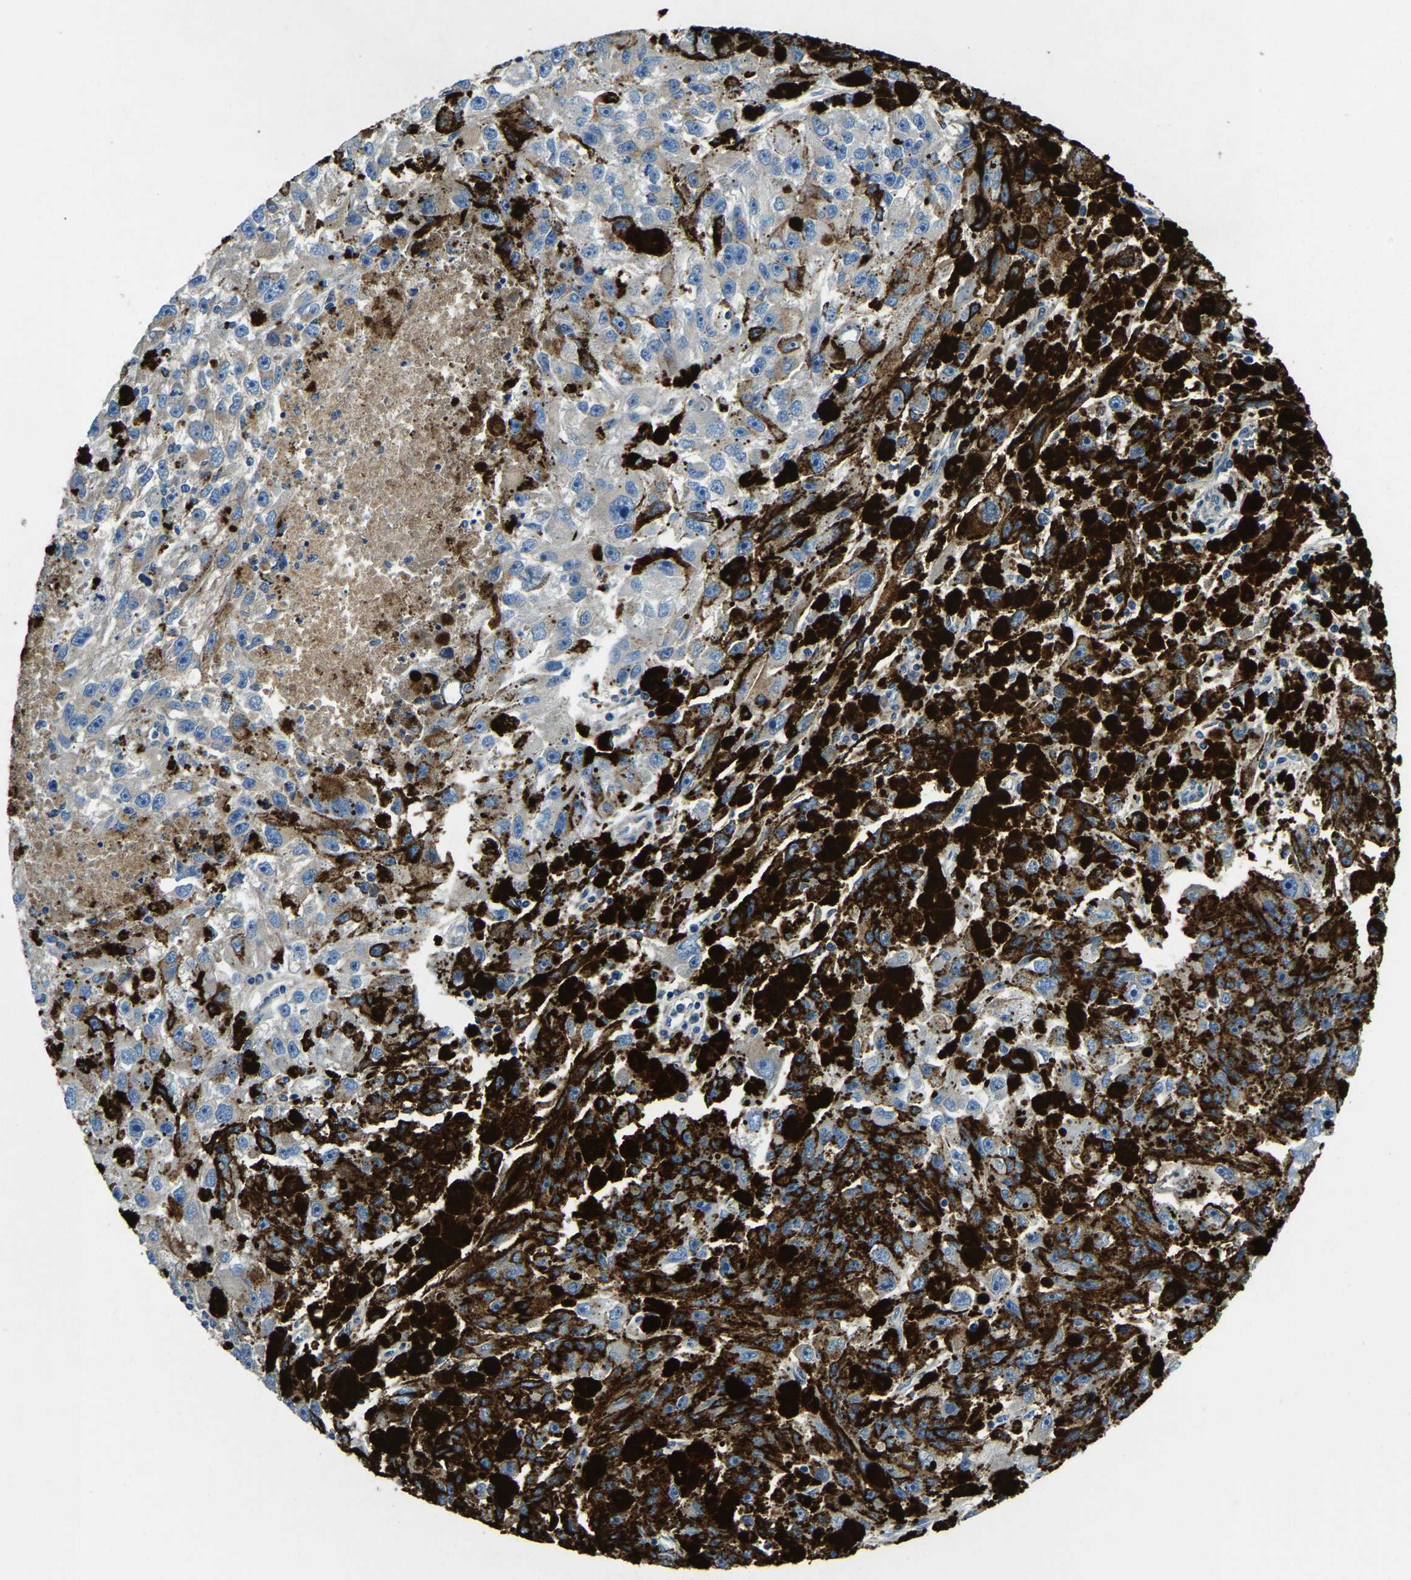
{"staining": {"intensity": "negative", "quantity": "none", "location": "none"}, "tissue": "melanoma", "cell_type": "Tumor cells", "image_type": "cancer", "snomed": [{"axis": "morphology", "description": "Malignant melanoma, NOS"}, {"axis": "topography", "description": "Skin"}], "caption": "Tumor cells show no significant staining in melanoma.", "gene": "STAT2", "patient": {"sex": "female", "age": 104}}